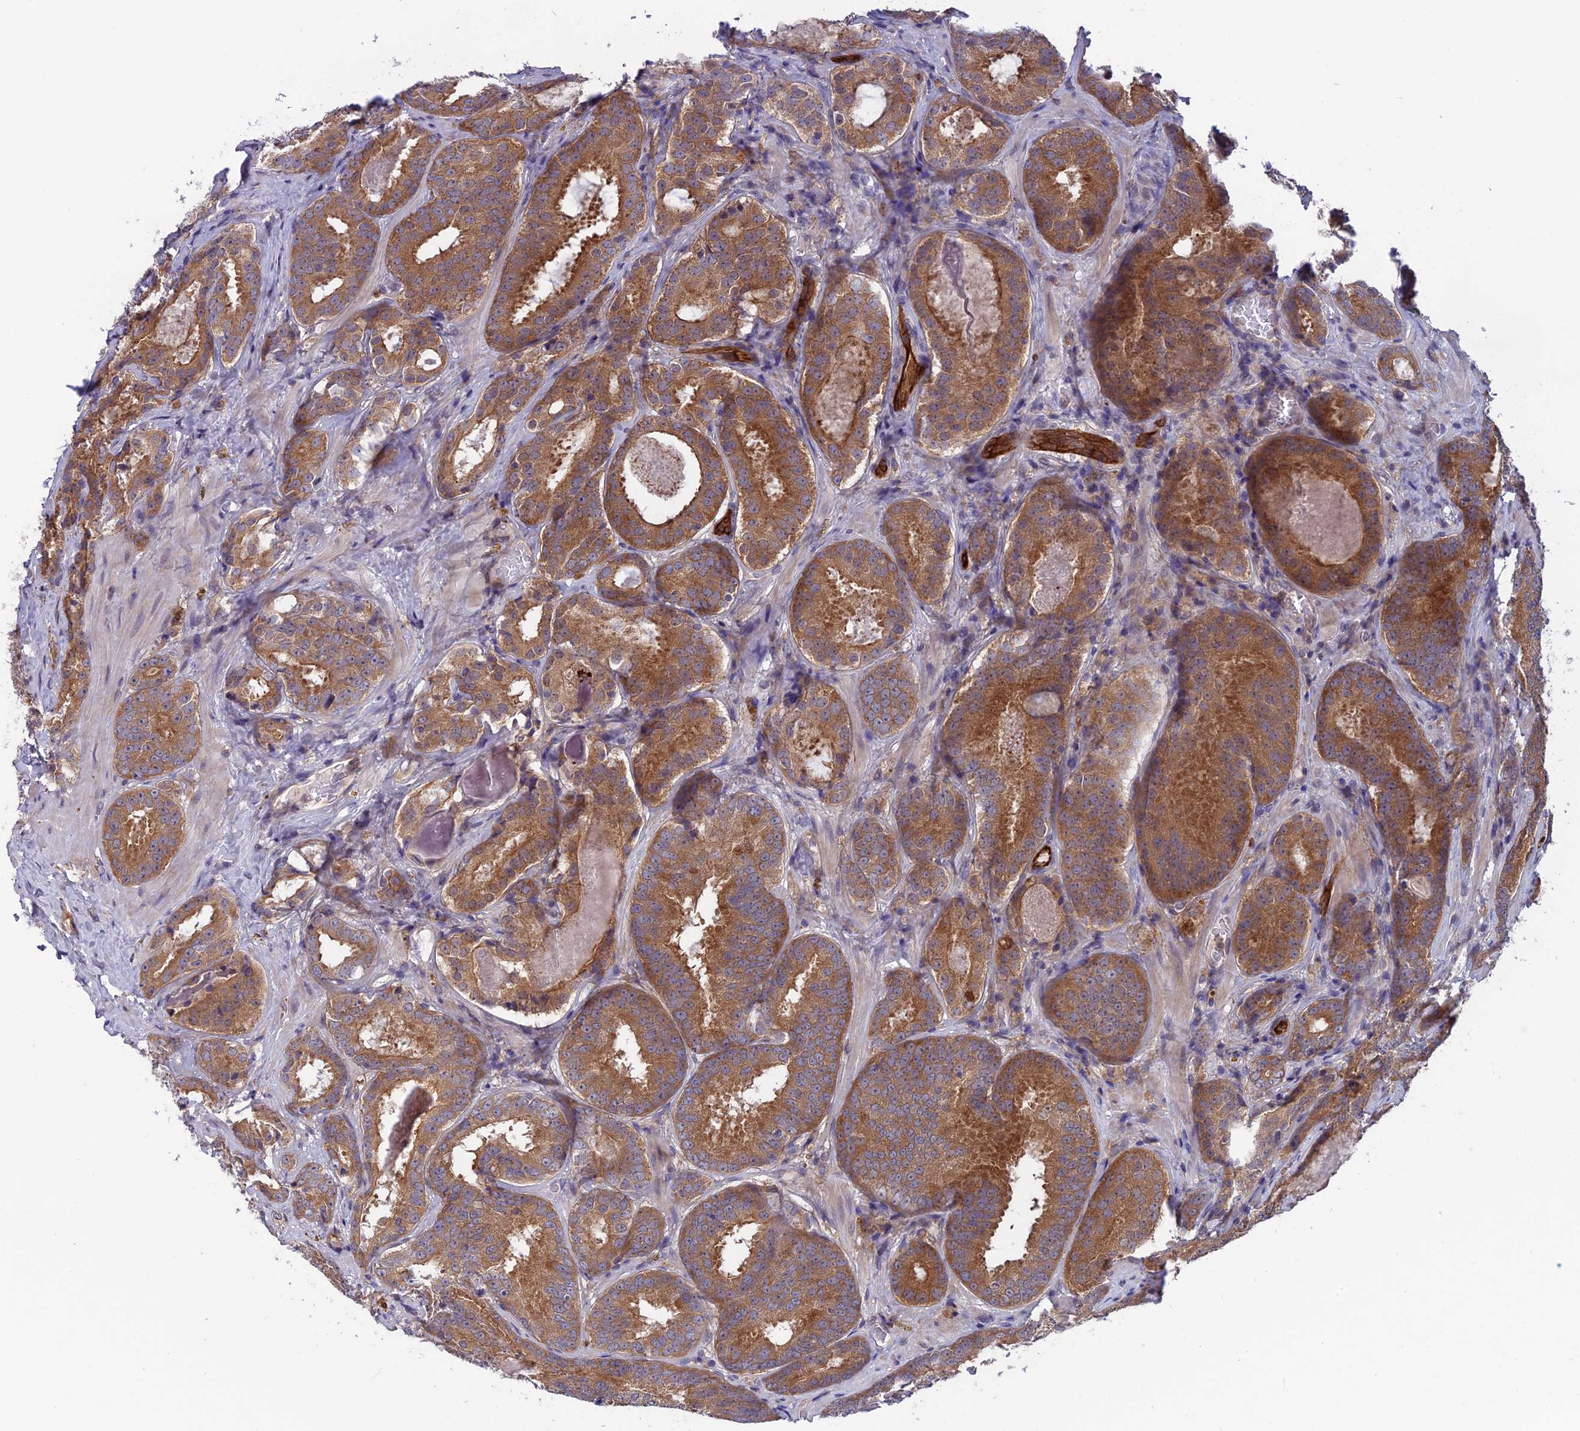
{"staining": {"intensity": "moderate", "quantity": ">75%", "location": "cytoplasmic/membranous"}, "tissue": "prostate cancer", "cell_type": "Tumor cells", "image_type": "cancer", "snomed": [{"axis": "morphology", "description": "Adenocarcinoma, High grade"}, {"axis": "topography", "description": "Prostate"}], "caption": "Brown immunohistochemical staining in prostate cancer reveals moderate cytoplasmic/membranous staining in about >75% of tumor cells. The staining was performed using DAB, with brown indicating positive protein expression. Nuclei are stained blue with hematoxylin.", "gene": "MAST2", "patient": {"sex": "male", "age": 57}}